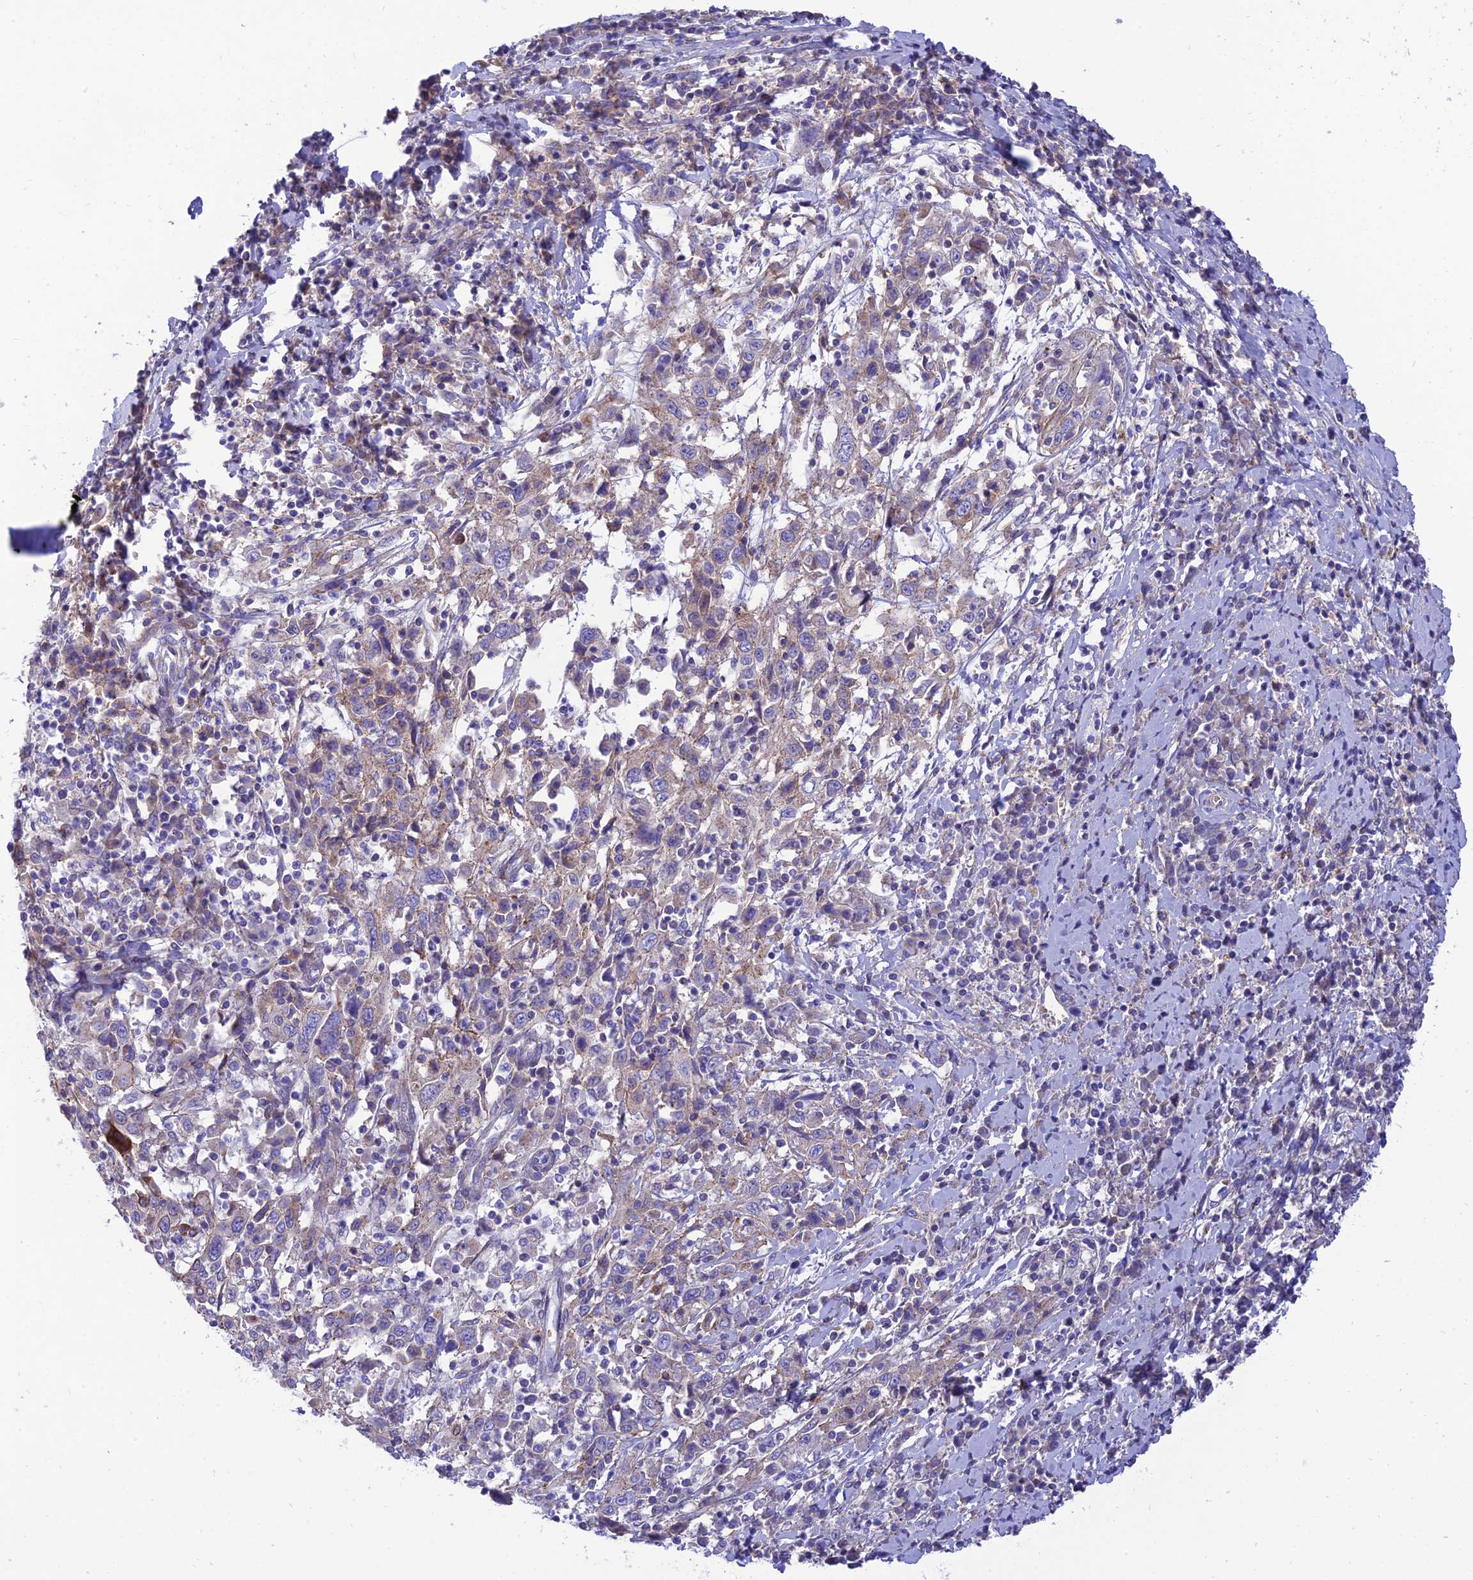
{"staining": {"intensity": "weak", "quantity": "25%-75%", "location": "cytoplasmic/membranous"}, "tissue": "cervical cancer", "cell_type": "Tumor cells", "image_type": "cancer", "snomed": [{"axis": "morphology", "description": "Squamous cell carcinoma, NOS"}, {"axis": "topography", "description": "Cervix"}], "caption": "Human cervical cancer stained for a protein (brown) displays weak cytoplasmic/membranous positive positivity in about 25%-75% of tumor cells.", "gene": "CCDC157", "patient": {"sex": "female", "age": 46}}